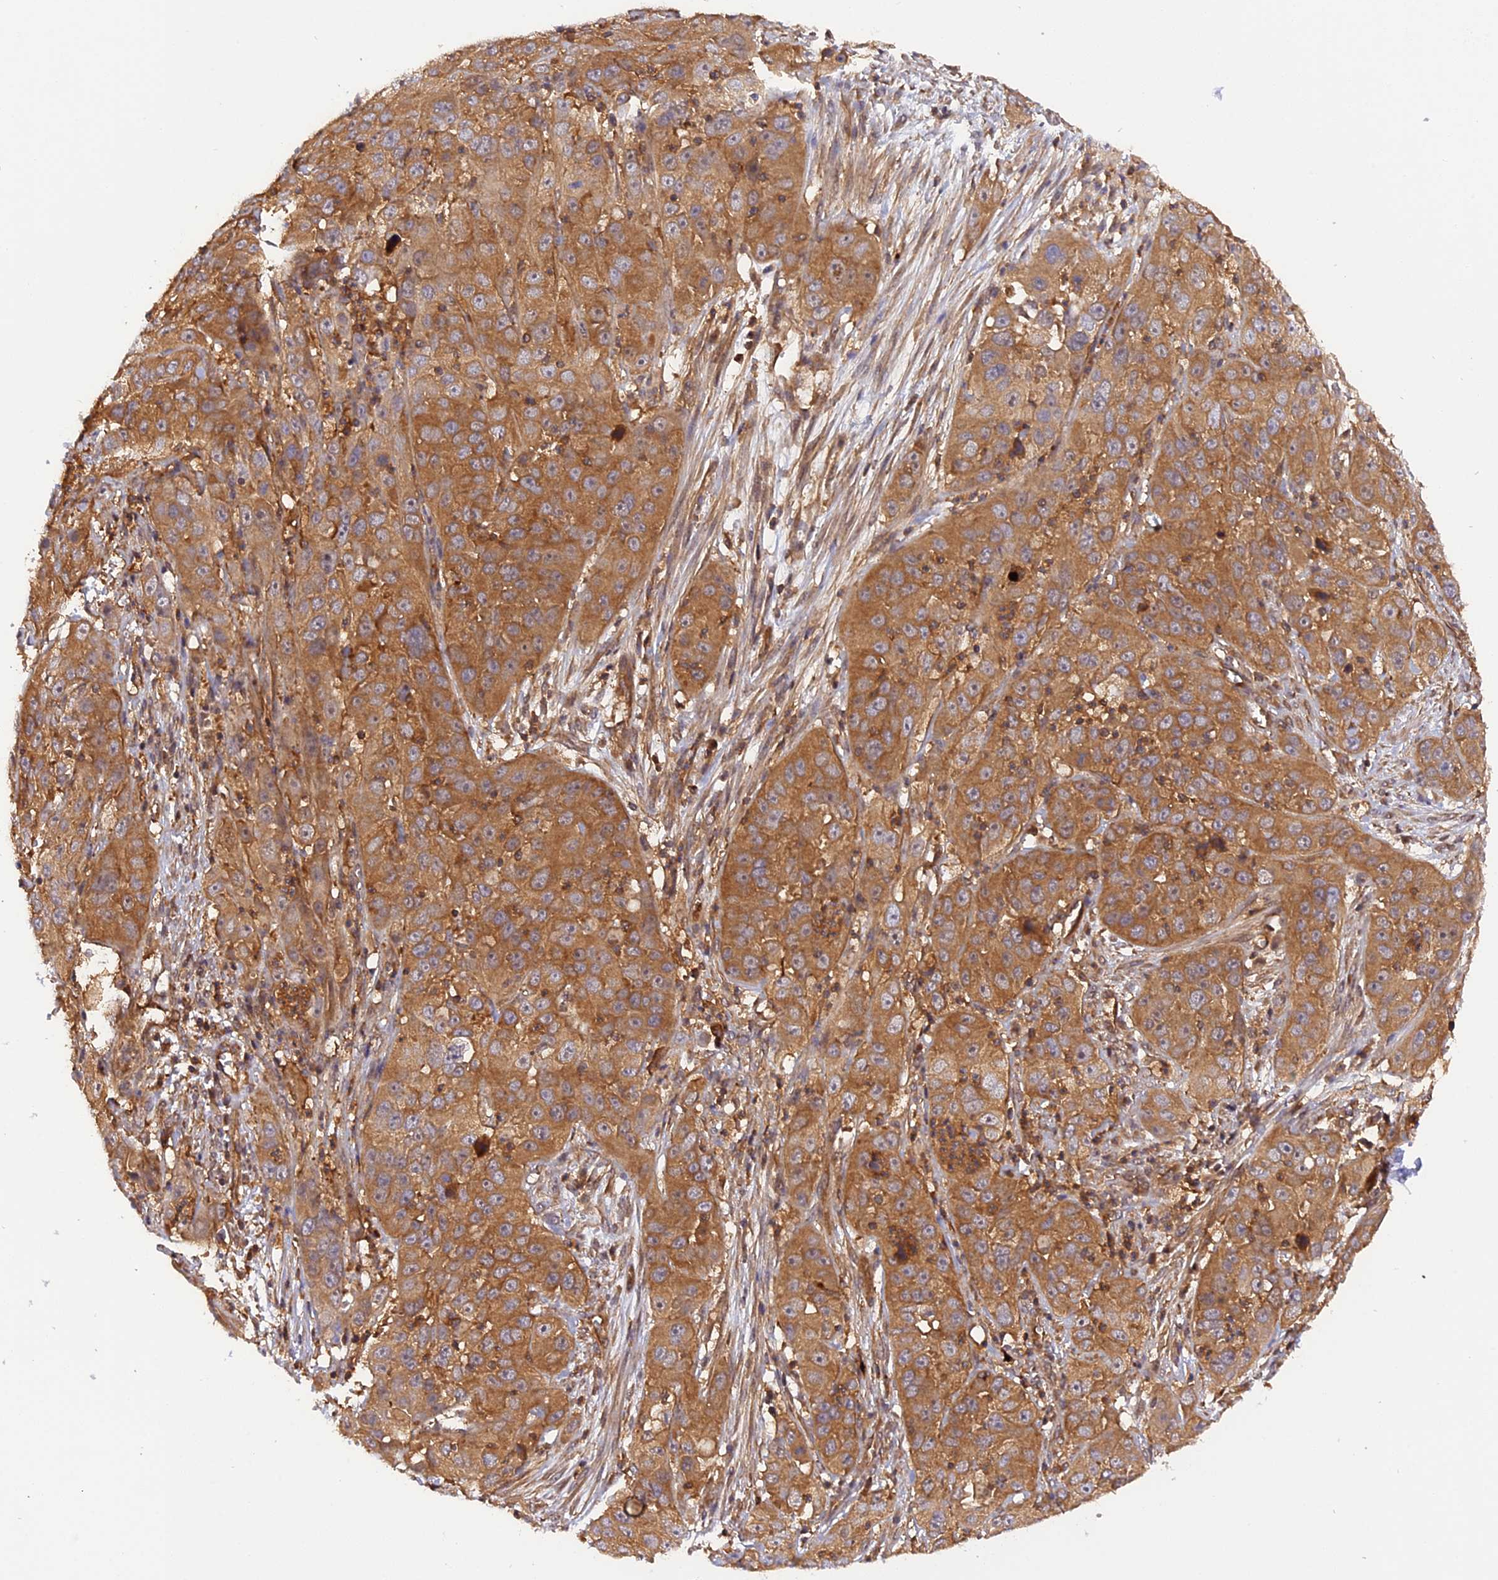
{"staining": {"intensity": "moderate", "quantity": ">75%", "location": "cytoplasmic/membranous"}, "tissue": "cervical cancer", "cell_type": "Tumor cells", "image_type": "cancer", "snomed": [{"axis": "morphology", "description": "Squamous cell carcinoma, NOS"}, {"axis": "topography", "description": "Cervix"}], "caption": "An image of cervical squamous cell carcinoma stained for a protein exhibits moderate cytoplasmic/membranous brown staining in tumor cells.", "gene": "C5orf22", "patient": {"sex": "female", "age": 32}}